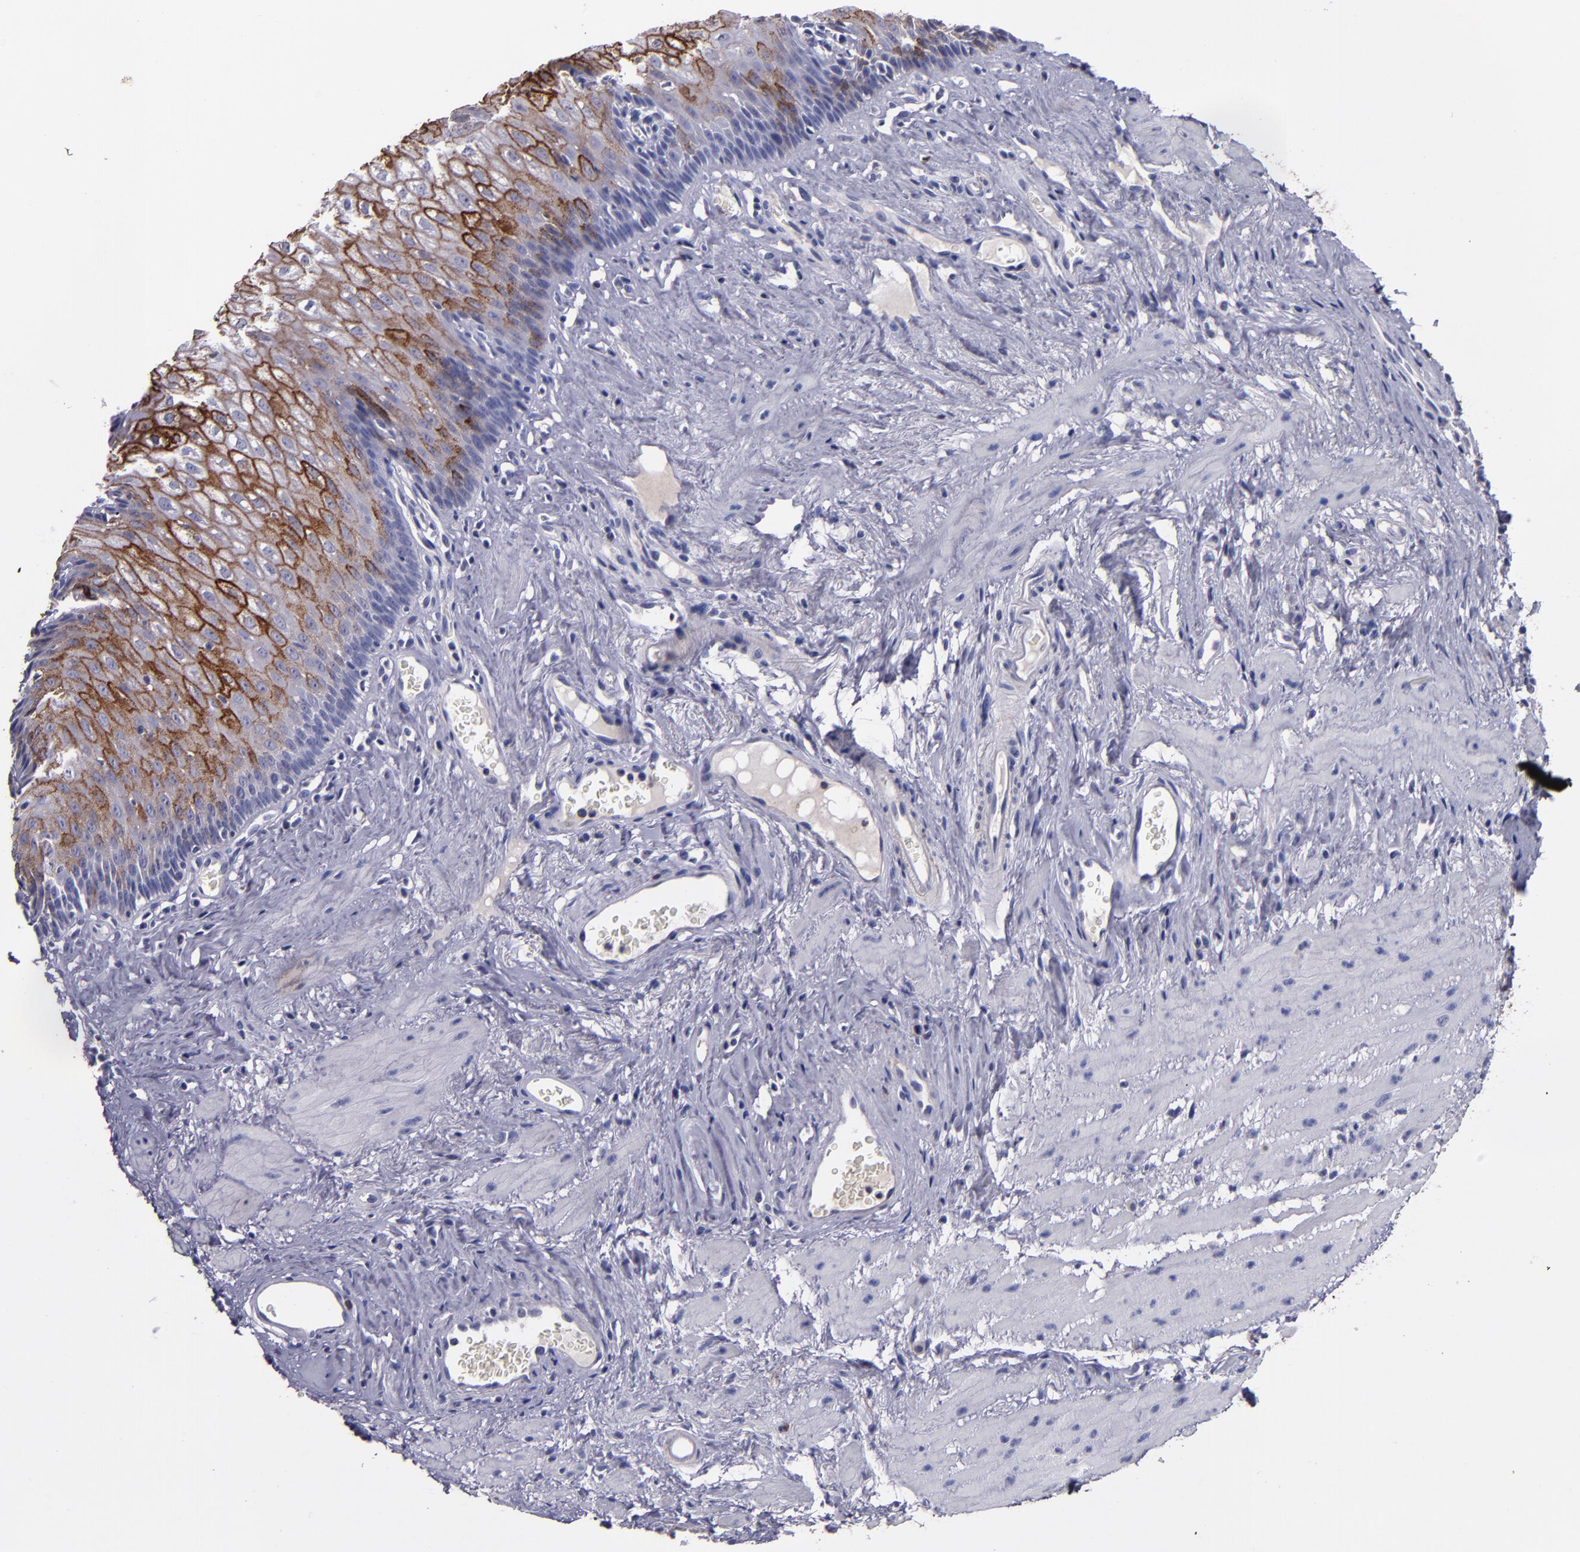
{"staining": {"intensity": "strong", "quantity": ">75%", "location": "cytoplasmic/membranous"}, "tissue": "esophagus", "cell_type": "Squamous epithelial cells", "image_type": "normal", "snomed": [{"axis": "morphology", "description": "Normal tissue, NOS"}, {"axis": "topography", "description": "Esophagus"}], "caption": "Immunohistochemistry (IHC) histopathology image of unremarkable esophagus: human esophagus stained using IHC reveals high levels of strong protein expression localized specifically in the cytoplasmic/membranous of squamous epithelial cells, appearing as a cytoplasmic/membranous brown color.", "gene": "MFGE8", "patient": {"sex": "female", "age": 70}}